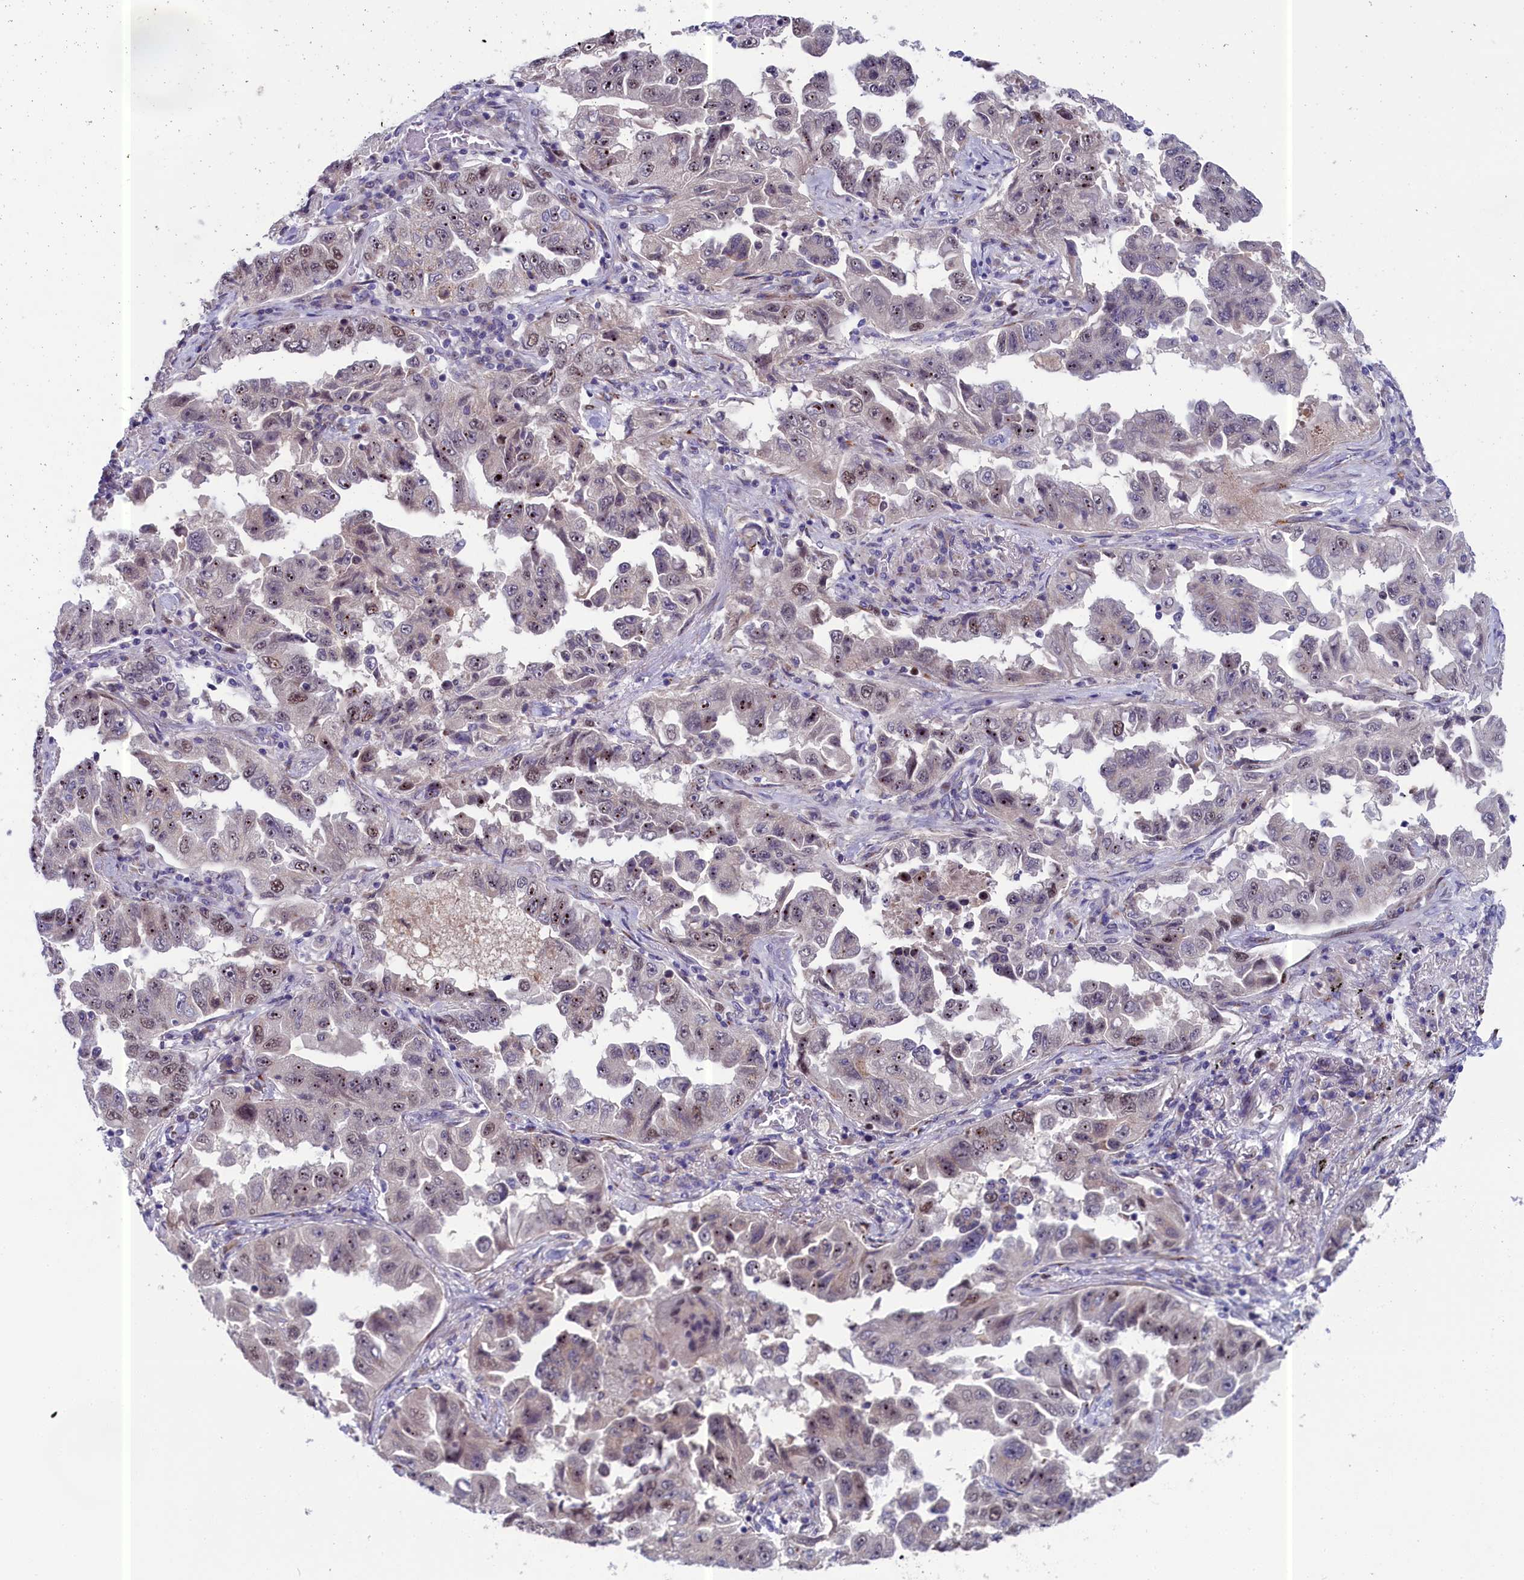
{"staining": {"intensity": "moderate", "quantity": "<25%", "location": "nuclear"}, "tissue": "lung cancer", "cell_type": "Tumor cells", "image_type": "cancer", "snomed": [{"axis": "morphology", "description": "Adenocarcinoma, NOS"}, {"axis": "topography", "description": "Lung"}], "caption": "Tumor cells exhibit moderate nuclear staining in approximately <25% of cells in lung cancer.", "gene": "LIG1", "patient": {"sex": "female", "age": 51}}